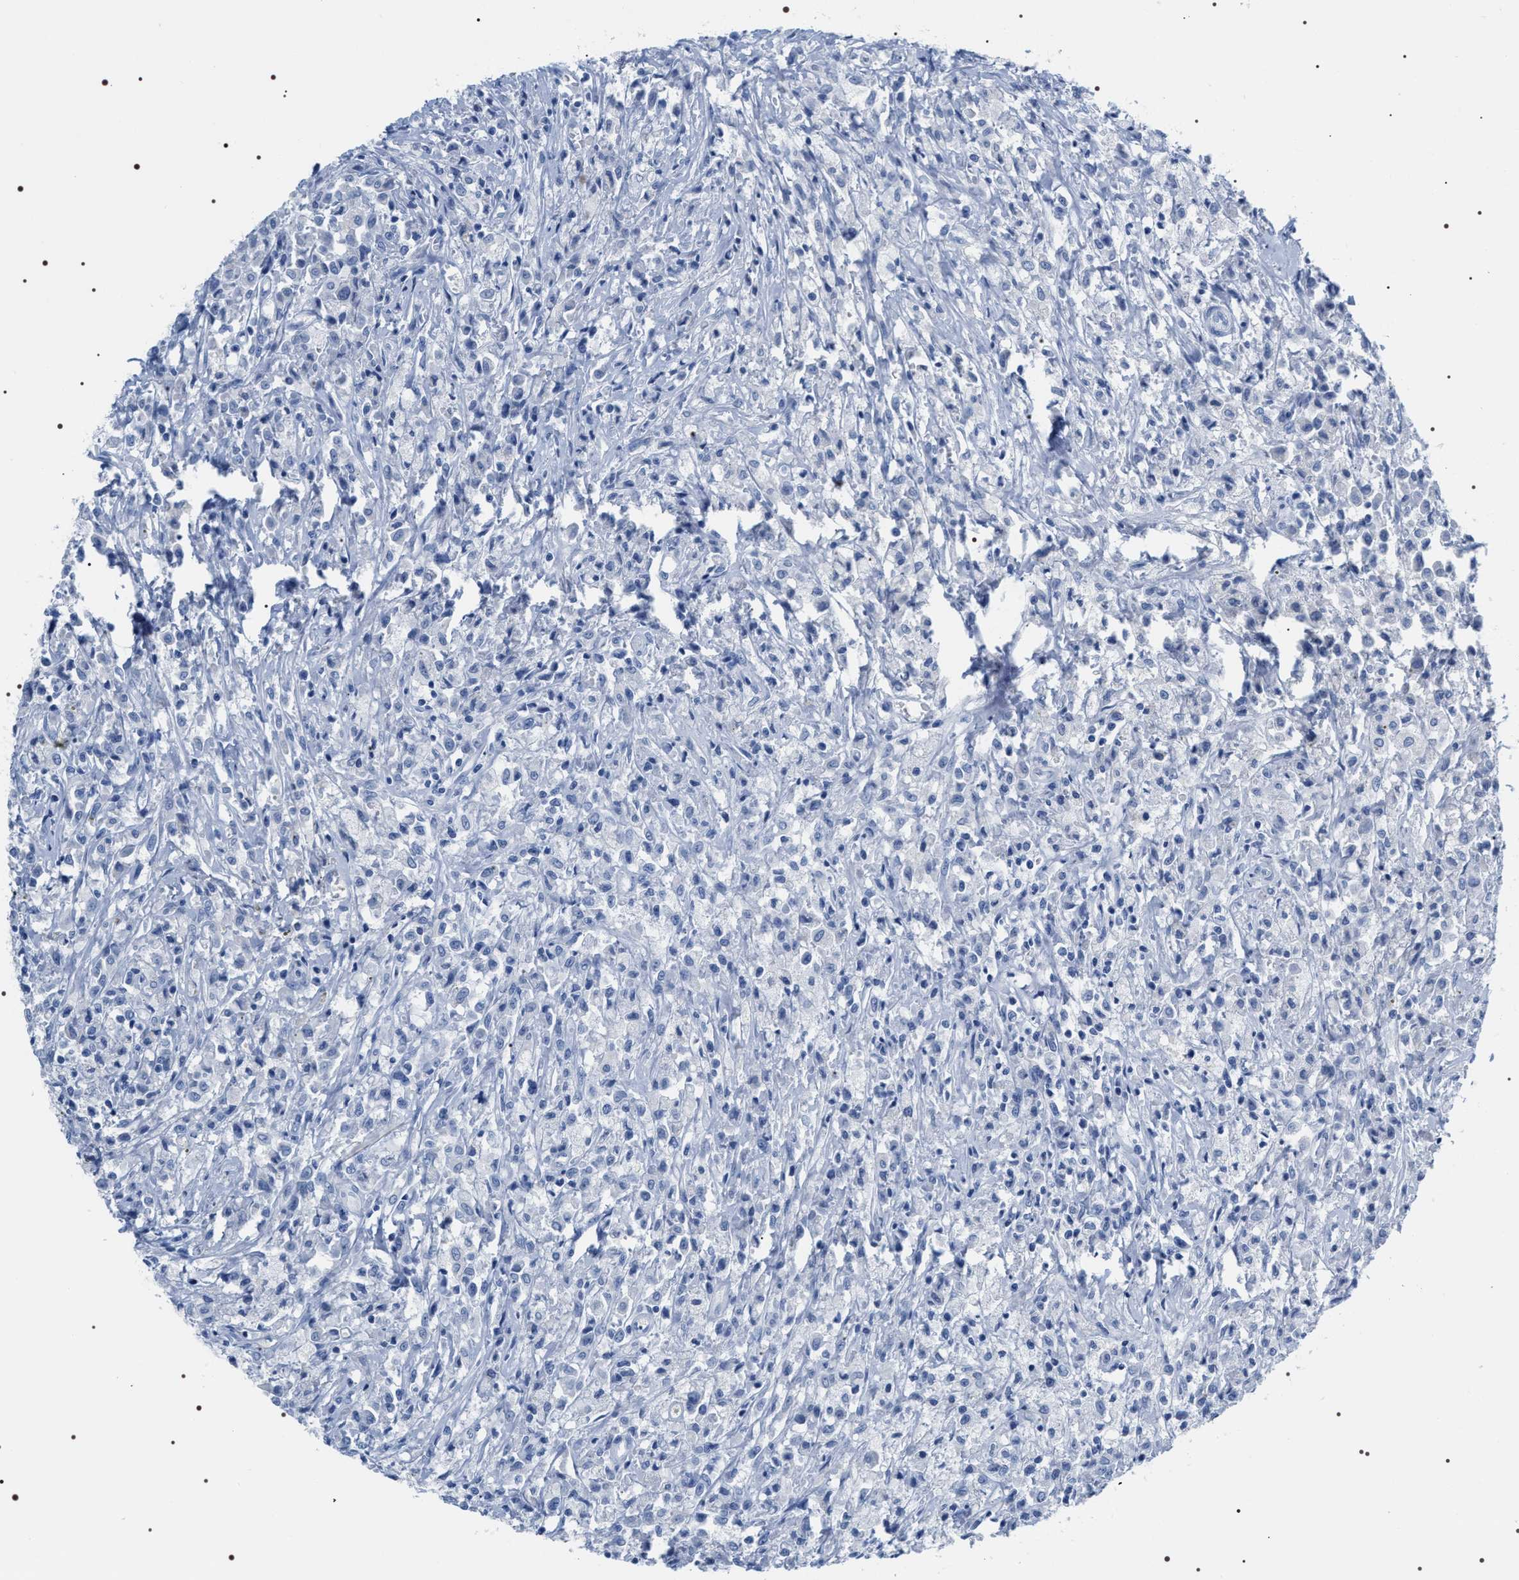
{"staining": {"intensity": "negative", "quantity": "none", "location": "none"}, "tissue": "testis cancer", "cell_type": "Tumor cells", "image_type": "cancer", "snomed": [{"axis": "morphology", "description": "Carcinoma, Embryonal, NOS"}, {"axis": "topography", "description": "Testis"}], "caption": "Embryonal carcinoma (testis) stained for a protein using immunohistochemistry (IHC) shows no expression tumor cells.", "gene": "ADH4", "patient": {"sex": "male", "age": 2}}